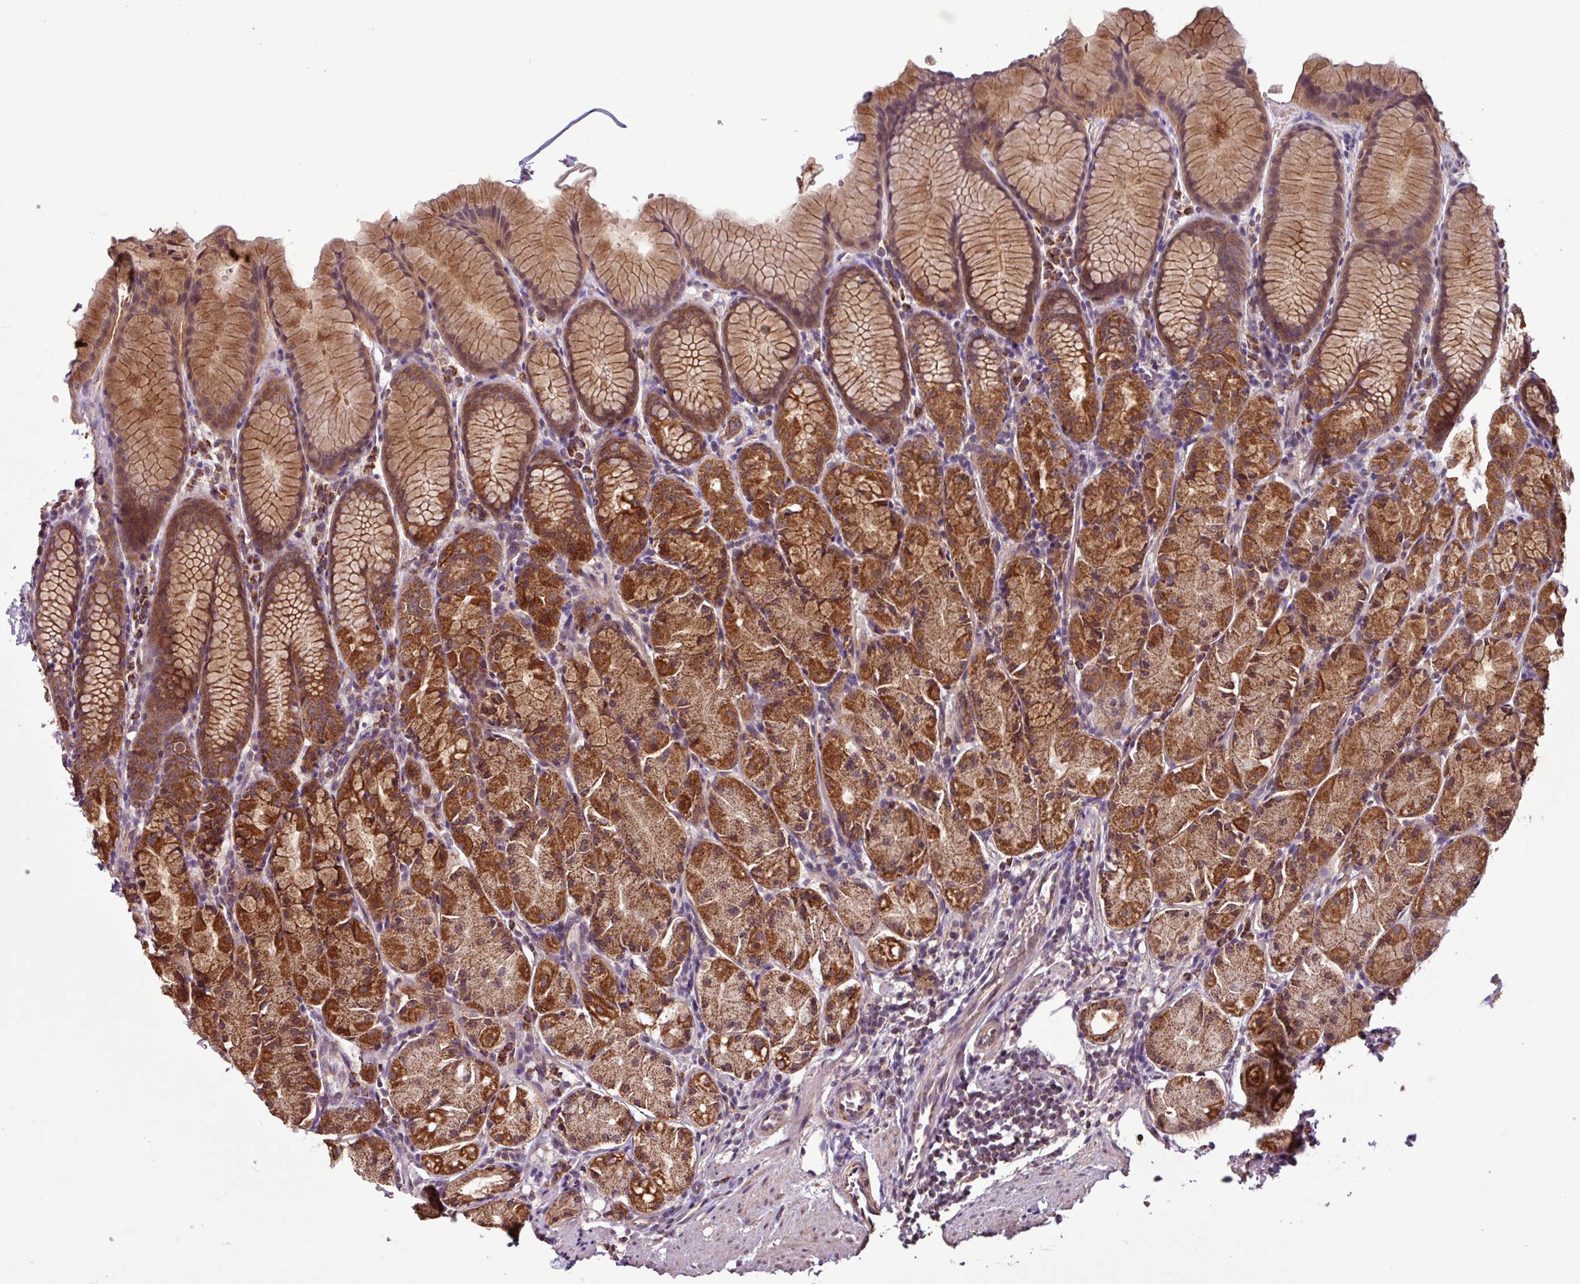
{"staining": {"intensity": "strong", "quantity": ">75%", "location": "cytoplasmic/membranous"}, "tissue": "stomach", "cell_type": "Glandular cells", "image_type": "normal", "snomed": [{"axis": "morphology", "description": "Normal tissue, NOS"}, {"axis": "topography", "description": "Stomach, upper"}], "caption": "A micrograph showing strong cytoplasmic/membranous positivity in approximately >75% of glandular cells in normal stomach, as visualized by brown immunohistochemical staining.", "gene": "MCTP2", "patient": {"sex": "male", "age": 47}}